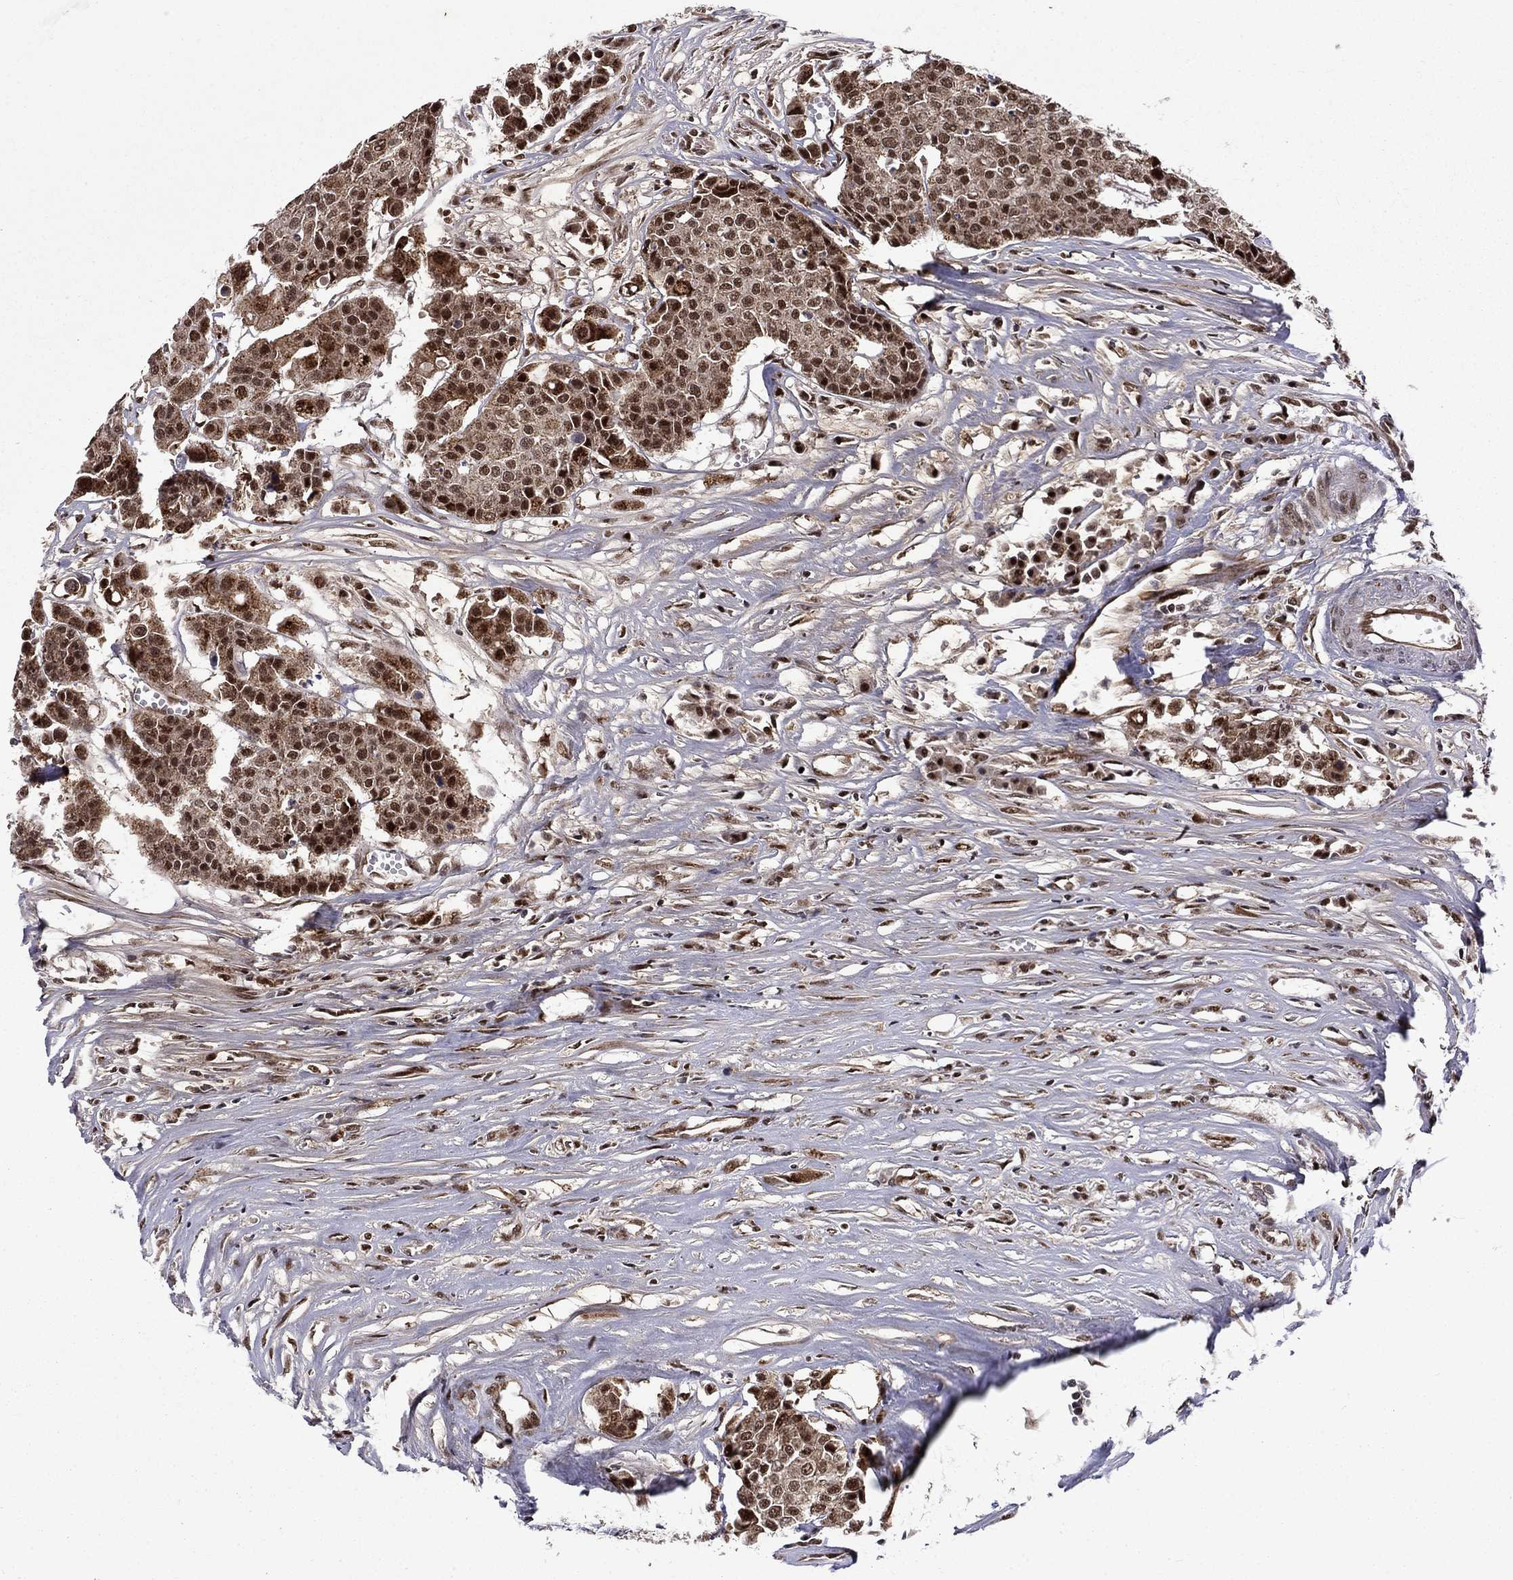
{"staining": {"intensity": "moderate", "quantity": ">75%", "location": "cytoplasmic/membranous,nuclear"}, "tissue": "carcinoid", "cell_type": "Tumor cells", "image_type": "cancer", "snomed": [{"axis": "morphology", "description": "Carcinoid, malignant, NOS"}, {"axis": "topography", "description": "Colon"}], "caption": "Protein staining by immunohistochemistry (IHC) shows moderate cytoplasmic/membranous and nuclear staining in approximately >75% of tumor cells in carcinoid.", "gene": "KPNA3", "patient": {"sex": "male", "age": 81}}